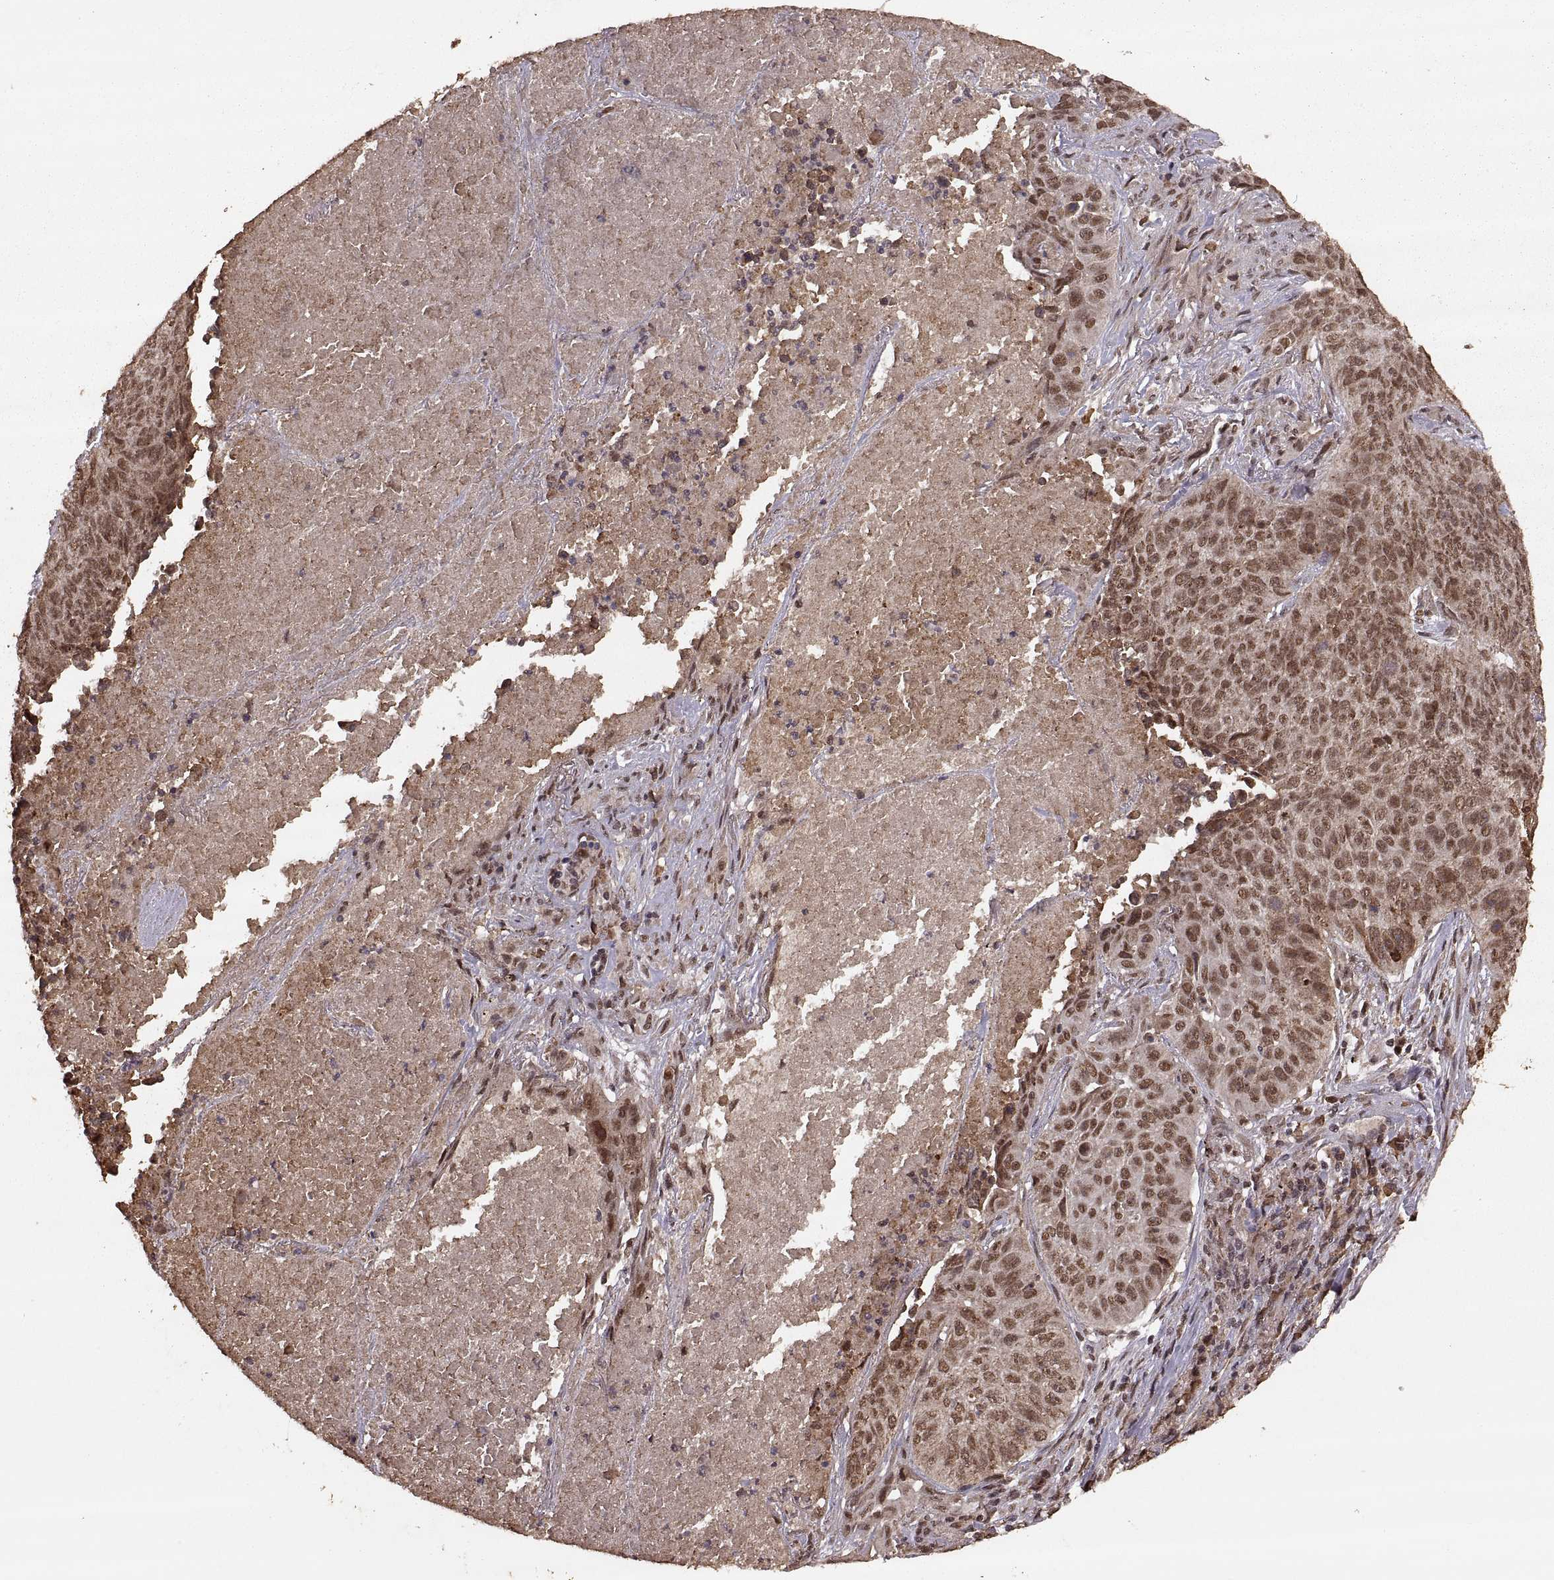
{"staining": {"intensity": "moderate", "quantity": ">75%", "location": "nuclear"}, "tissue": "lung cancer", "cell_type": "Tumor cells", "image_type": "cancer", "snomed": [{"axis": "morphology", "description": "Normal tissue, NOS"}, {"axis": "morphology", "description": "Squamous cell carcinoma, NOS"}, {"axis": "topography", "description": "Bronchus"}, {"axis": "topography", "description": "Lung"}], "caption": "DAB (3,3'-diaminobenzidine) immunohistochemical staining of lung cancer (squamous cell carcinoma) exhibits moderate nuclear protein staining in about >75% of tumor cells.", "gene": "RFT1", "patient": {"sex": "male", "age": 64}}